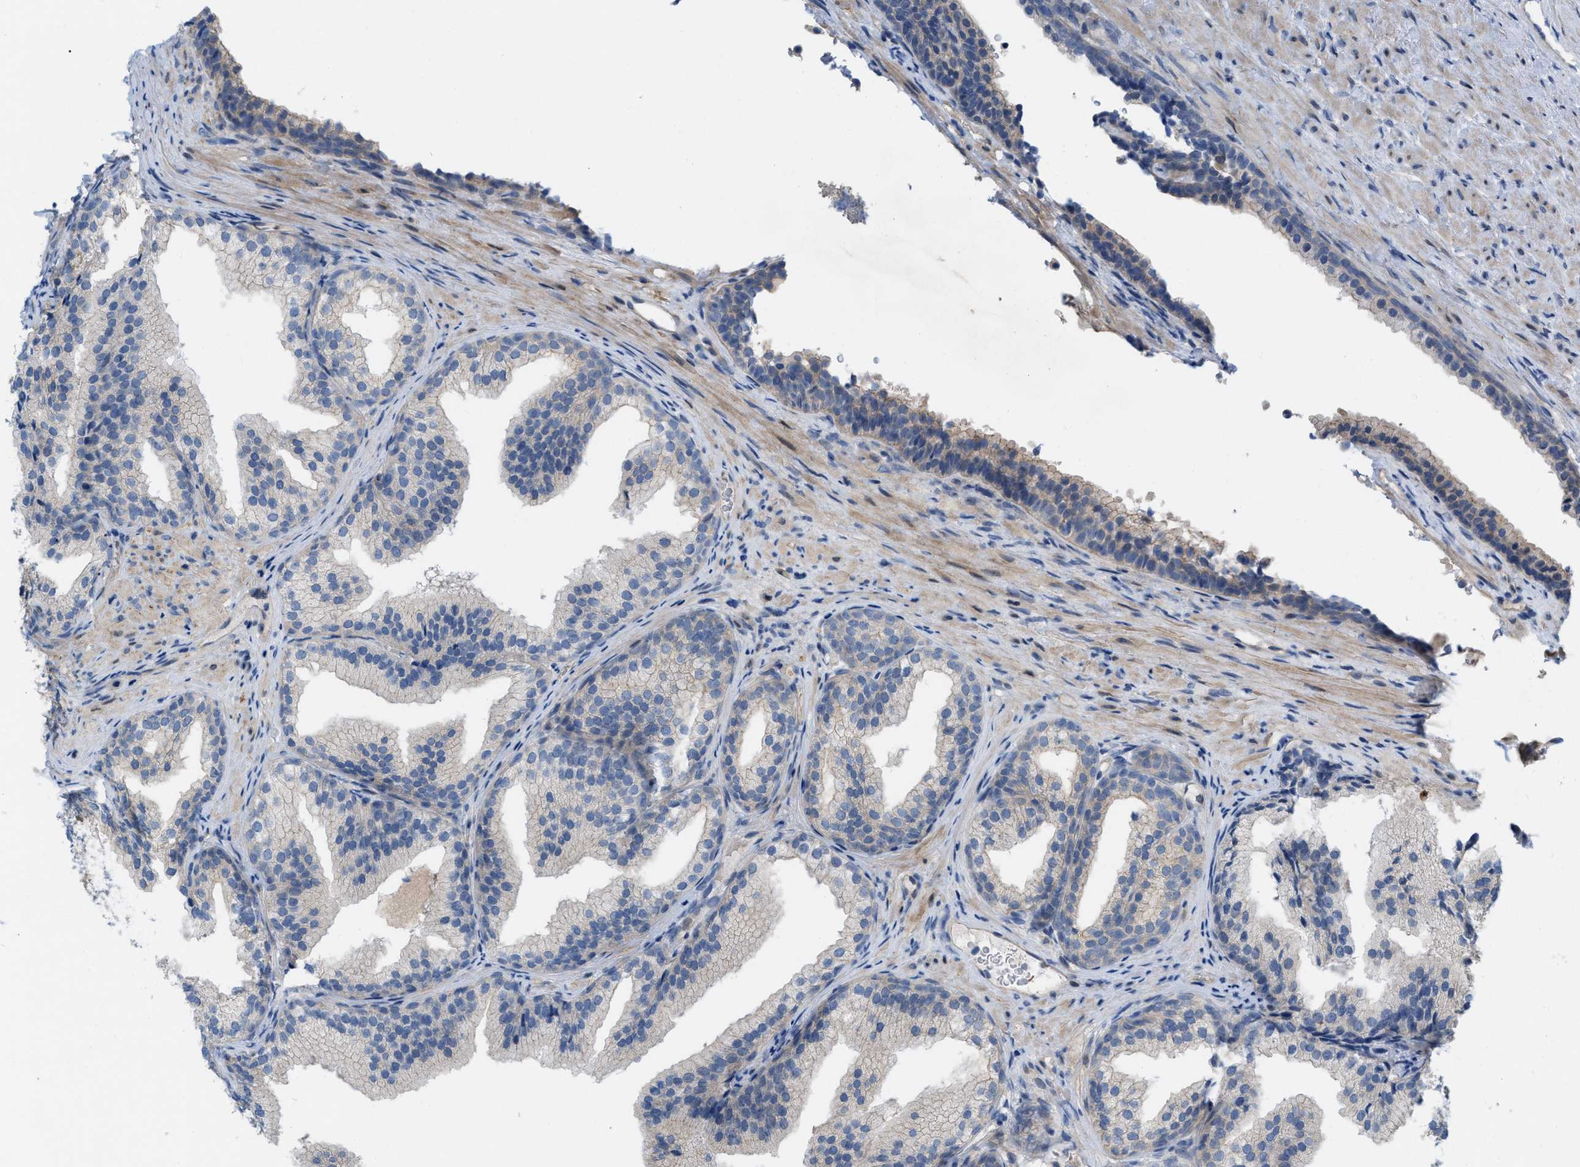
{"staining": {"intensity": "negative", "quantity": "none", "location": "none"}, "tissue": "prostate", "cell_type": "Glandular cells", "image_type": "normal", "snomed": [{"axis": "morphology", "description": "Normal tissue, NOS"}, {"axis": "topography", "description": "Prostate"}], "caption": "Immunohistochemical staining of unremarkable prostate displays no significant staining in glandular cells. Brightfield microscopy of immunohistochemistry stained with DAB (3,3'-diaminobenzidine) (brown) and hematoxylin (blue), captured at high magnification.", "gene": "NDEL1", "patient": {"sex": "male", "age": 76}}